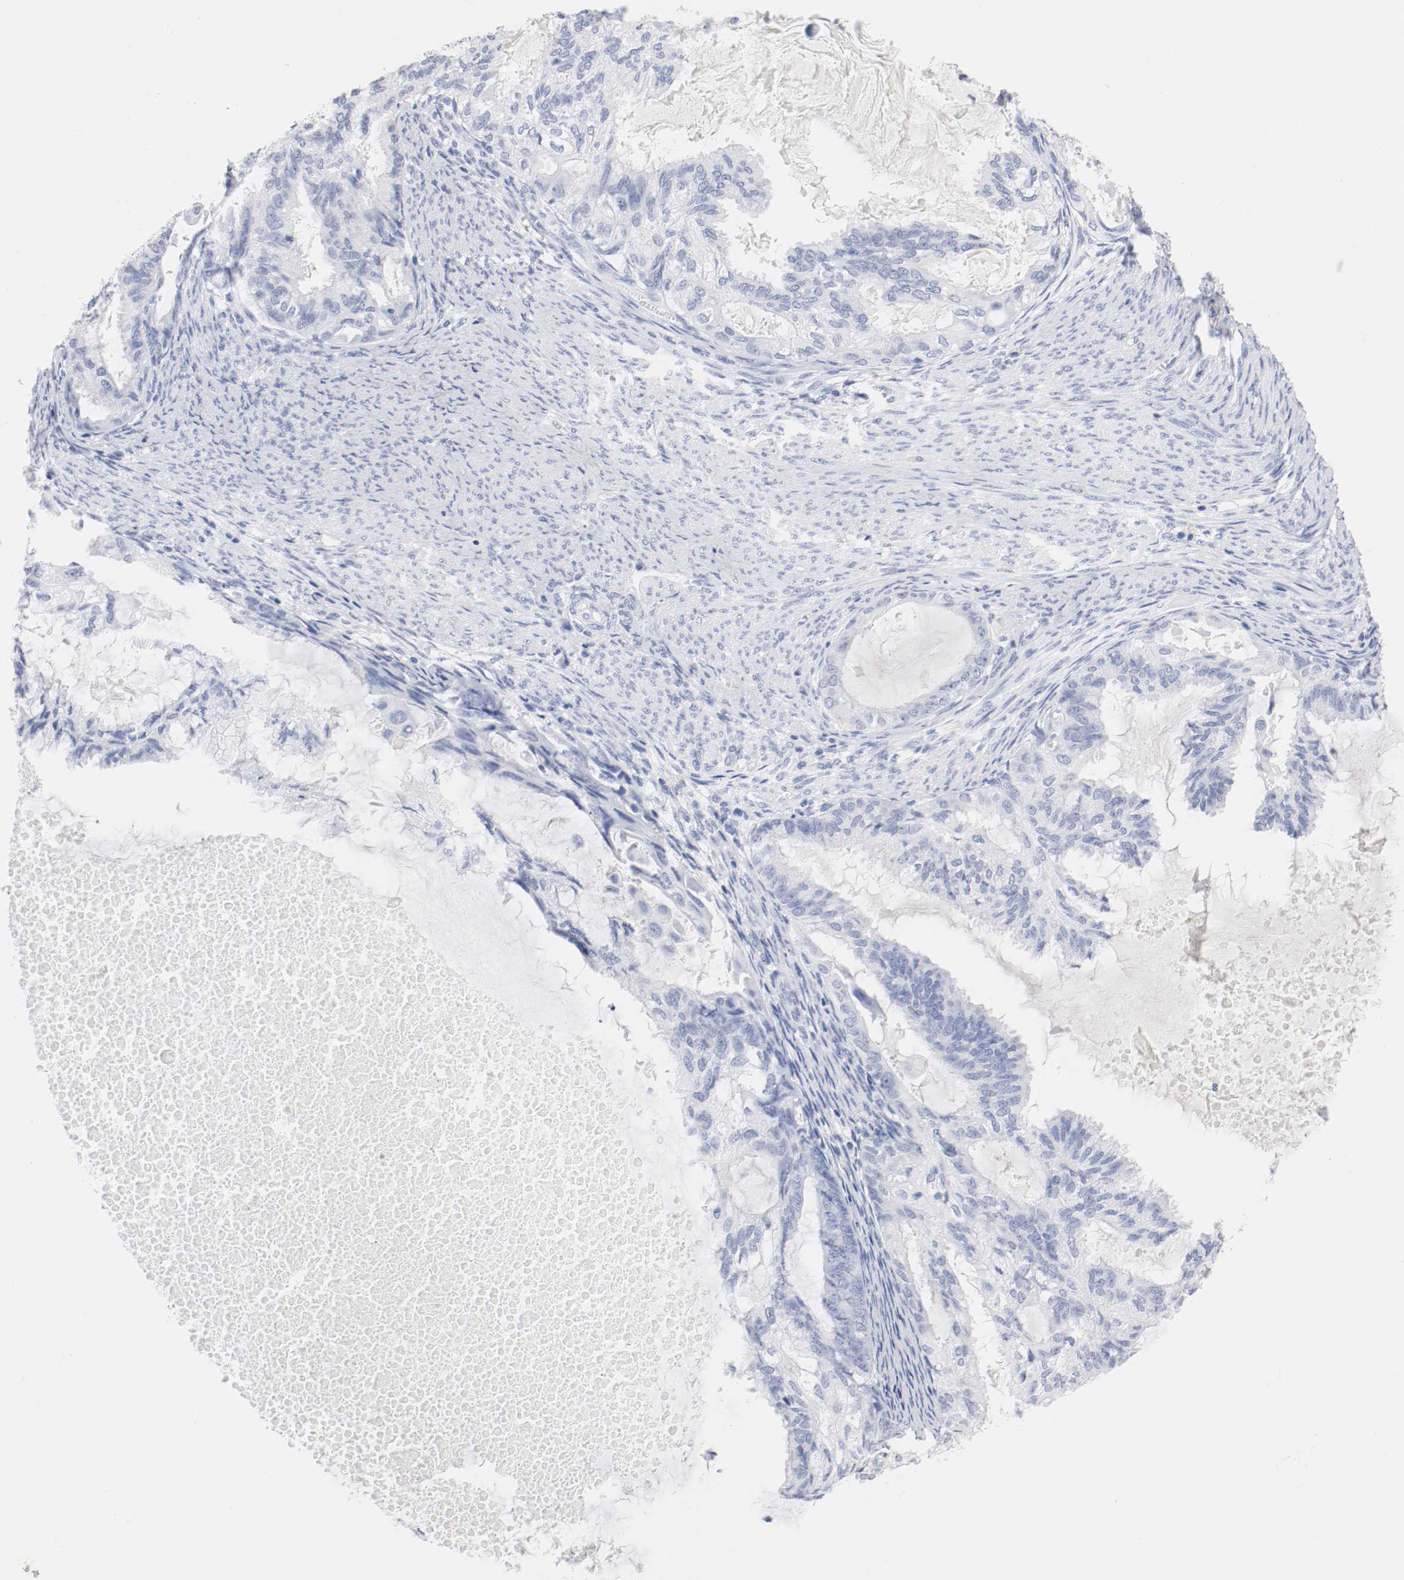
{"staining": {"intensity": "negative", "quantity": "none", "location": "none"}, "tissue": "cervical cancer", "cell_type": "Tumor cells", "image_type": "cancer", "snomed": [{"axis": "morphology", "description": "Normal tissue, NOS"}, {"axis": "morphology", "description": "Adenocarcinoma, NOS"}, {"axis": "topography", "description": "Cervix"}, {"axis": "topography", "description": "Endometrium"}], "caption": "High magnification brightfield microscopy of cervical cancer stained with DAB (3,3'-diaminobenzidine) (brown) and counterstained with hematoxylin (blue): tumor cells show no significant positivity.", "gene": "GAD1", "patient": {"sex": "female", "age": 86}}